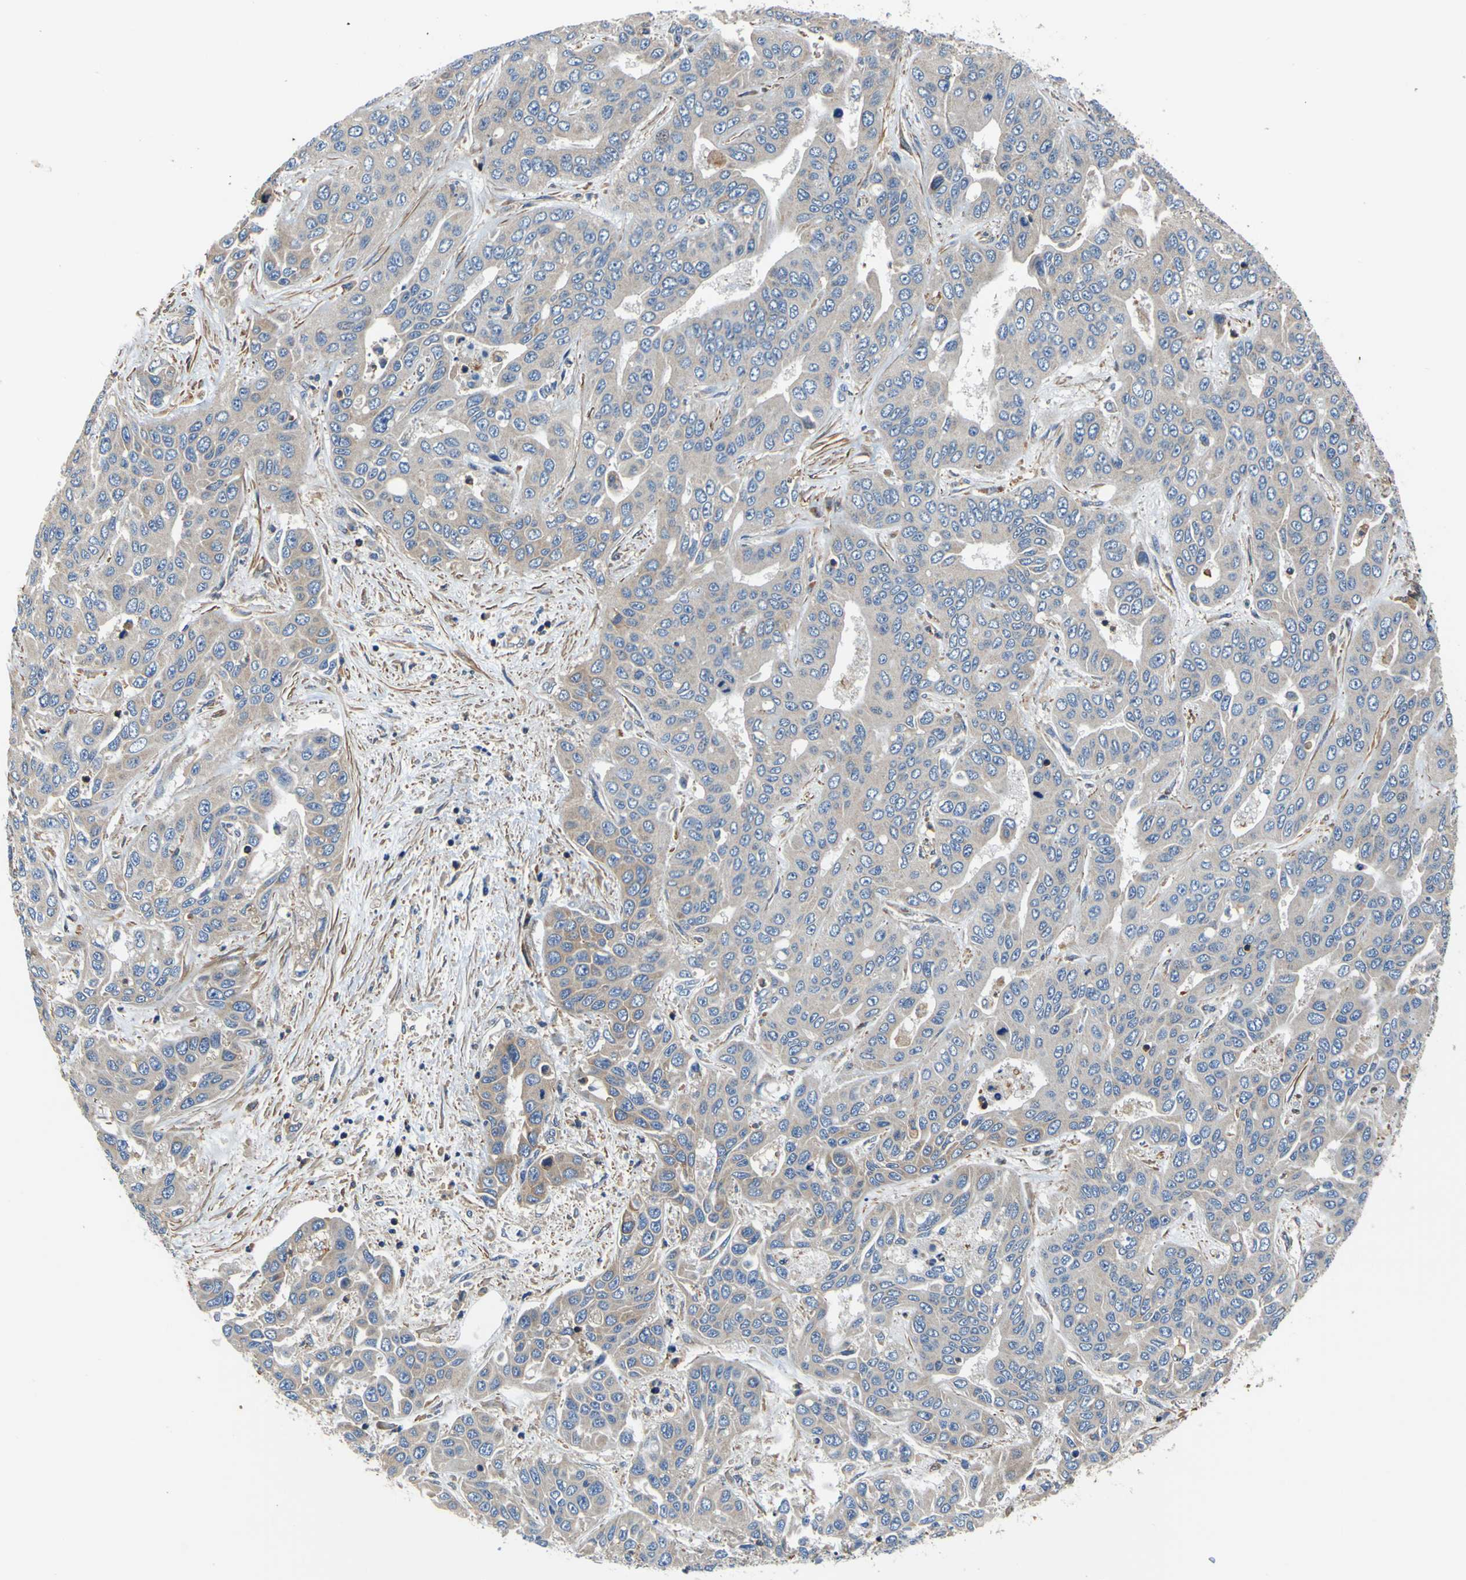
{"staining": {"intensity": "weak", "quantity": ">75%", "location": "cytoplasmic/membranous"}, "tissue": "liver cancer", "cell_type": "Tumor cells", "image_type": "cancer", "snomed": [{"axis": "morphology", "description": "Cholangiocarcinoma"}, {"axis": "topography", "description": "Liver"}], "caption": "Liver cancer stained for a protein exhibits weak cytoplasmic/membranous positivity in tumor cells. (Stains: DAB in brown, nuclei in blue, Microscopy: brightfield microscopy at high magnification).", "gene": "CNR2", "patient": {"sex": "female", "age": 52}}